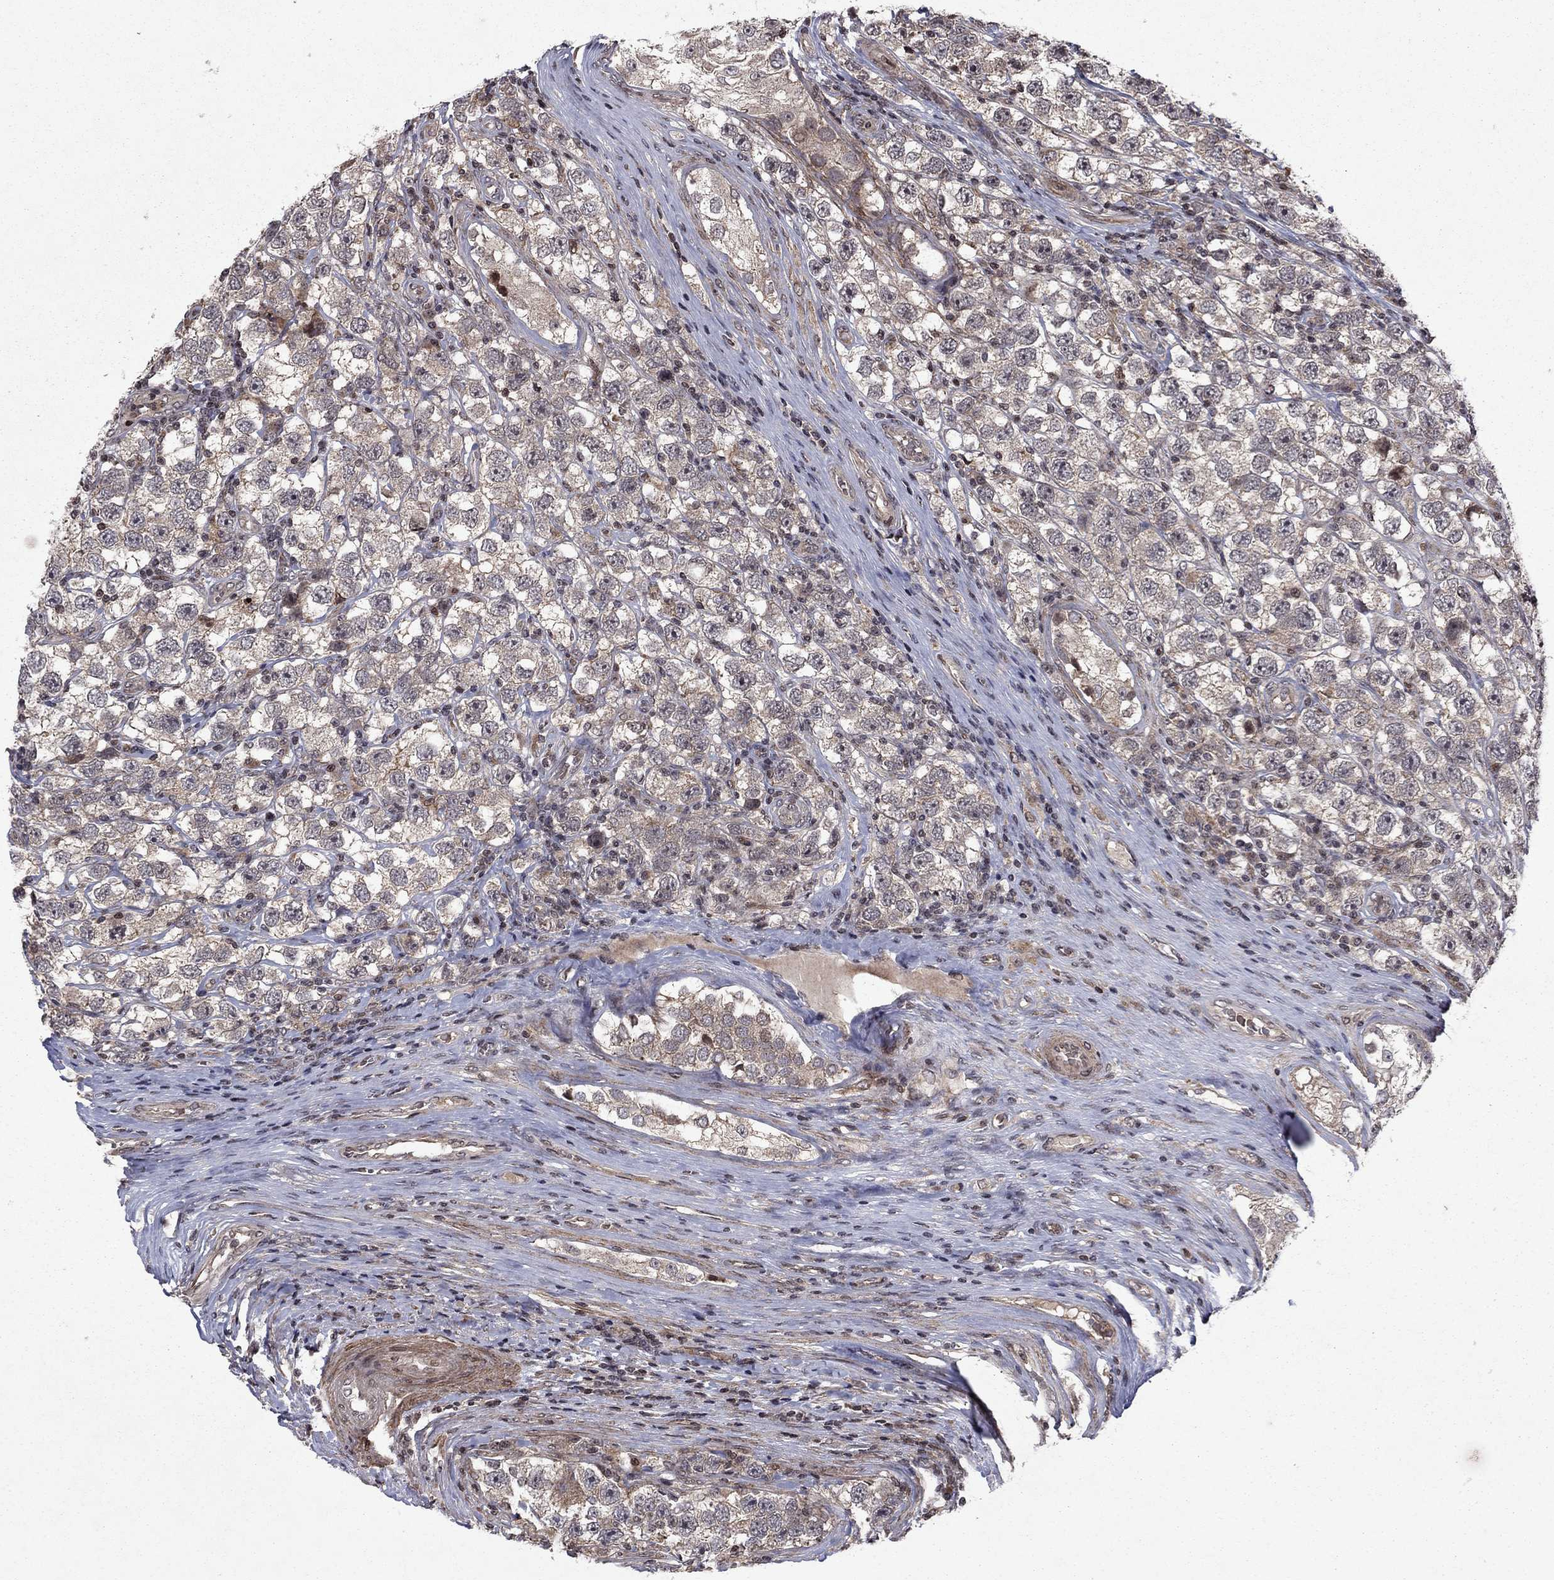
{"staining": {"intensity": "negative", "quantity": "none", "location": "none"}, "tissue": "testis cancer", "cell_type": "Tumor cells", "image_type": "cancer", "snomed": [{"axis": "morphology", "description": "Seminoma, NOS"}, {"axis": "topography", "description": "Testis"}], "caption": "DAB (3,3'-diaminobenzidine) immunohistochemical staining of human testis cancer displays no significant staining in tumor cells.", "gene": "SORBS1", "patient": {"sex": "male", "age": 26}}